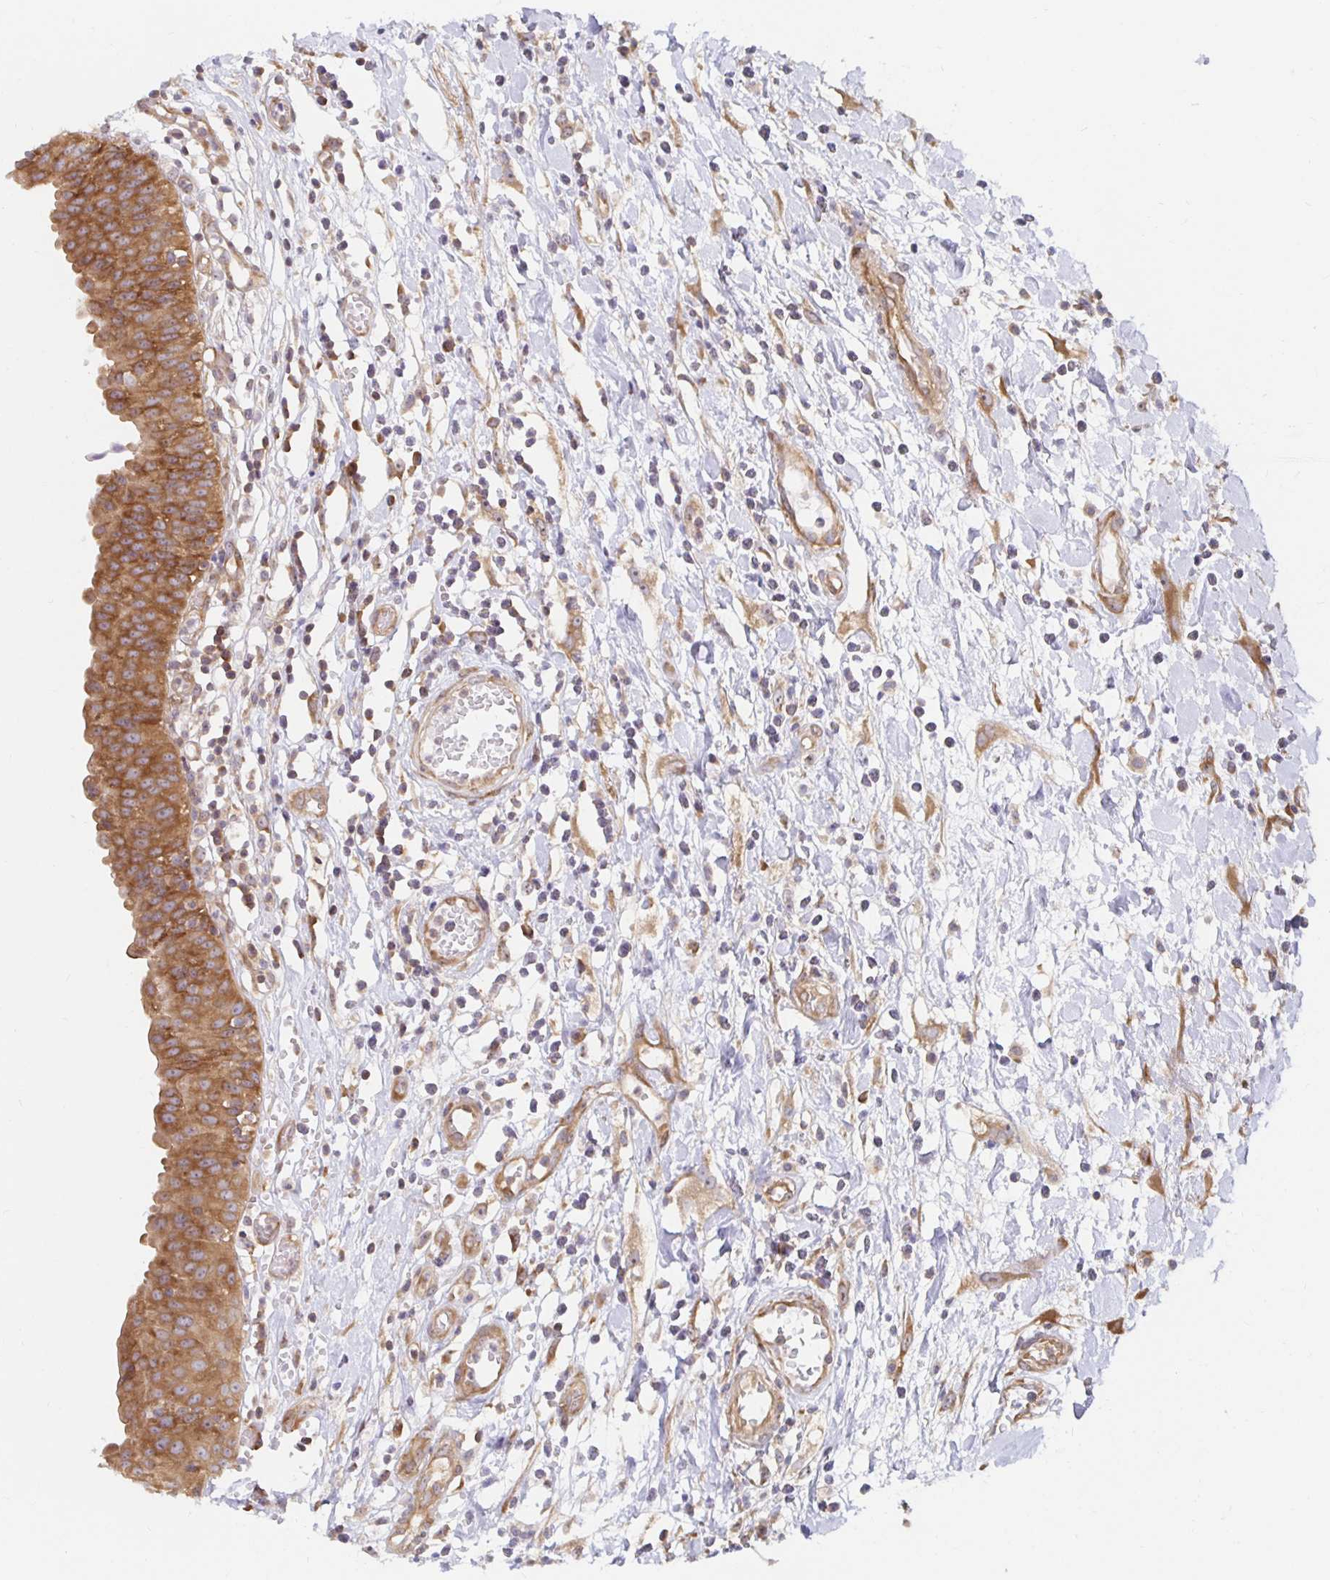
{"staining": {"intensity": "moderate", "quantity": ">75%", "location": "cytoplasmic/membranous"}, "tissue": "urinary bladder", "cell_type": "Urothelial cells", "image_type": "normal", "snomed": [{"axis": "morphology", "description": "Normal tissue, NOS"}, {"axis": "topography", "description": "Urinary bladder"}], "caption": "High-magnification brightfield microscopy of unremarkable urinary bladder stained with DAB (3,3'-diaminobenzidine) (brown) and counterstained with hematoxylin (blue). urothelial cells exhibit moderate cytoplasmic/membranous expression is seen in about>75% of cells.", "gene": "PDAP1", "patient": {"sex": "male", "age": 64}}